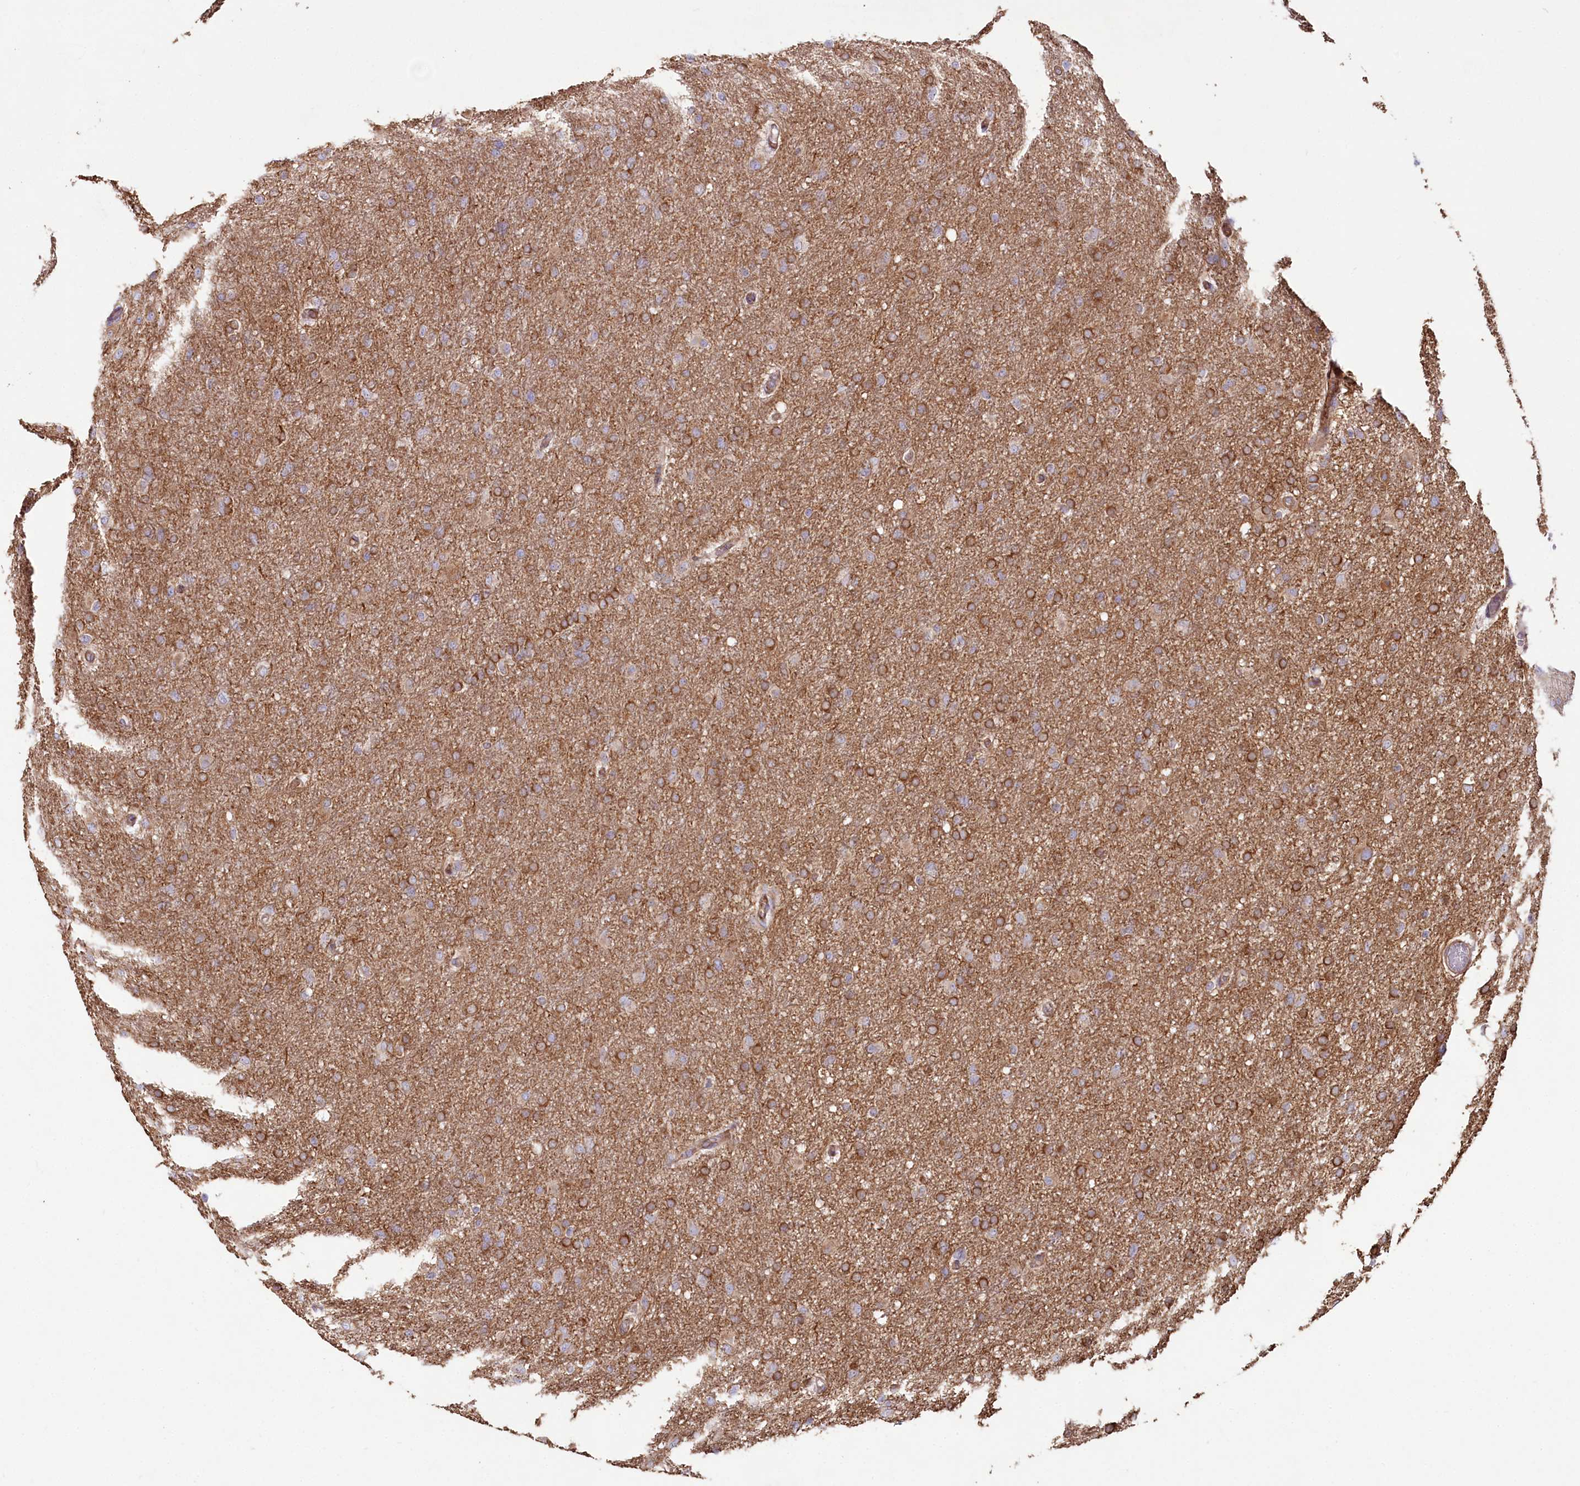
{"staining": {"intensity": "moderate", "quantity": "25%-75%", "location": "cytoplasmic/membranous"}, "tissue": "glioma", "cell_type": "Tumor cells", "image_type": "cancer", "snomed": [{"axis": "morphology", "description": "Glioma, malignant, High grade"}, {"axis": "topography", "description": "Cerebral cortex"}], "caption": "A histopathology image of human malignant high-grade glioma stained for a protein displays moderate cytoplasmic/membranous brown staining in tumor cells. The protein of interest is stained brown, and the nuclei are stained in blue (DAB (3,3'-diaminobenzidine) IHC with brightfield microscopy, high magnification).", "gene": "SUMF1", "patient": {"sex": "female", "age": 36}}